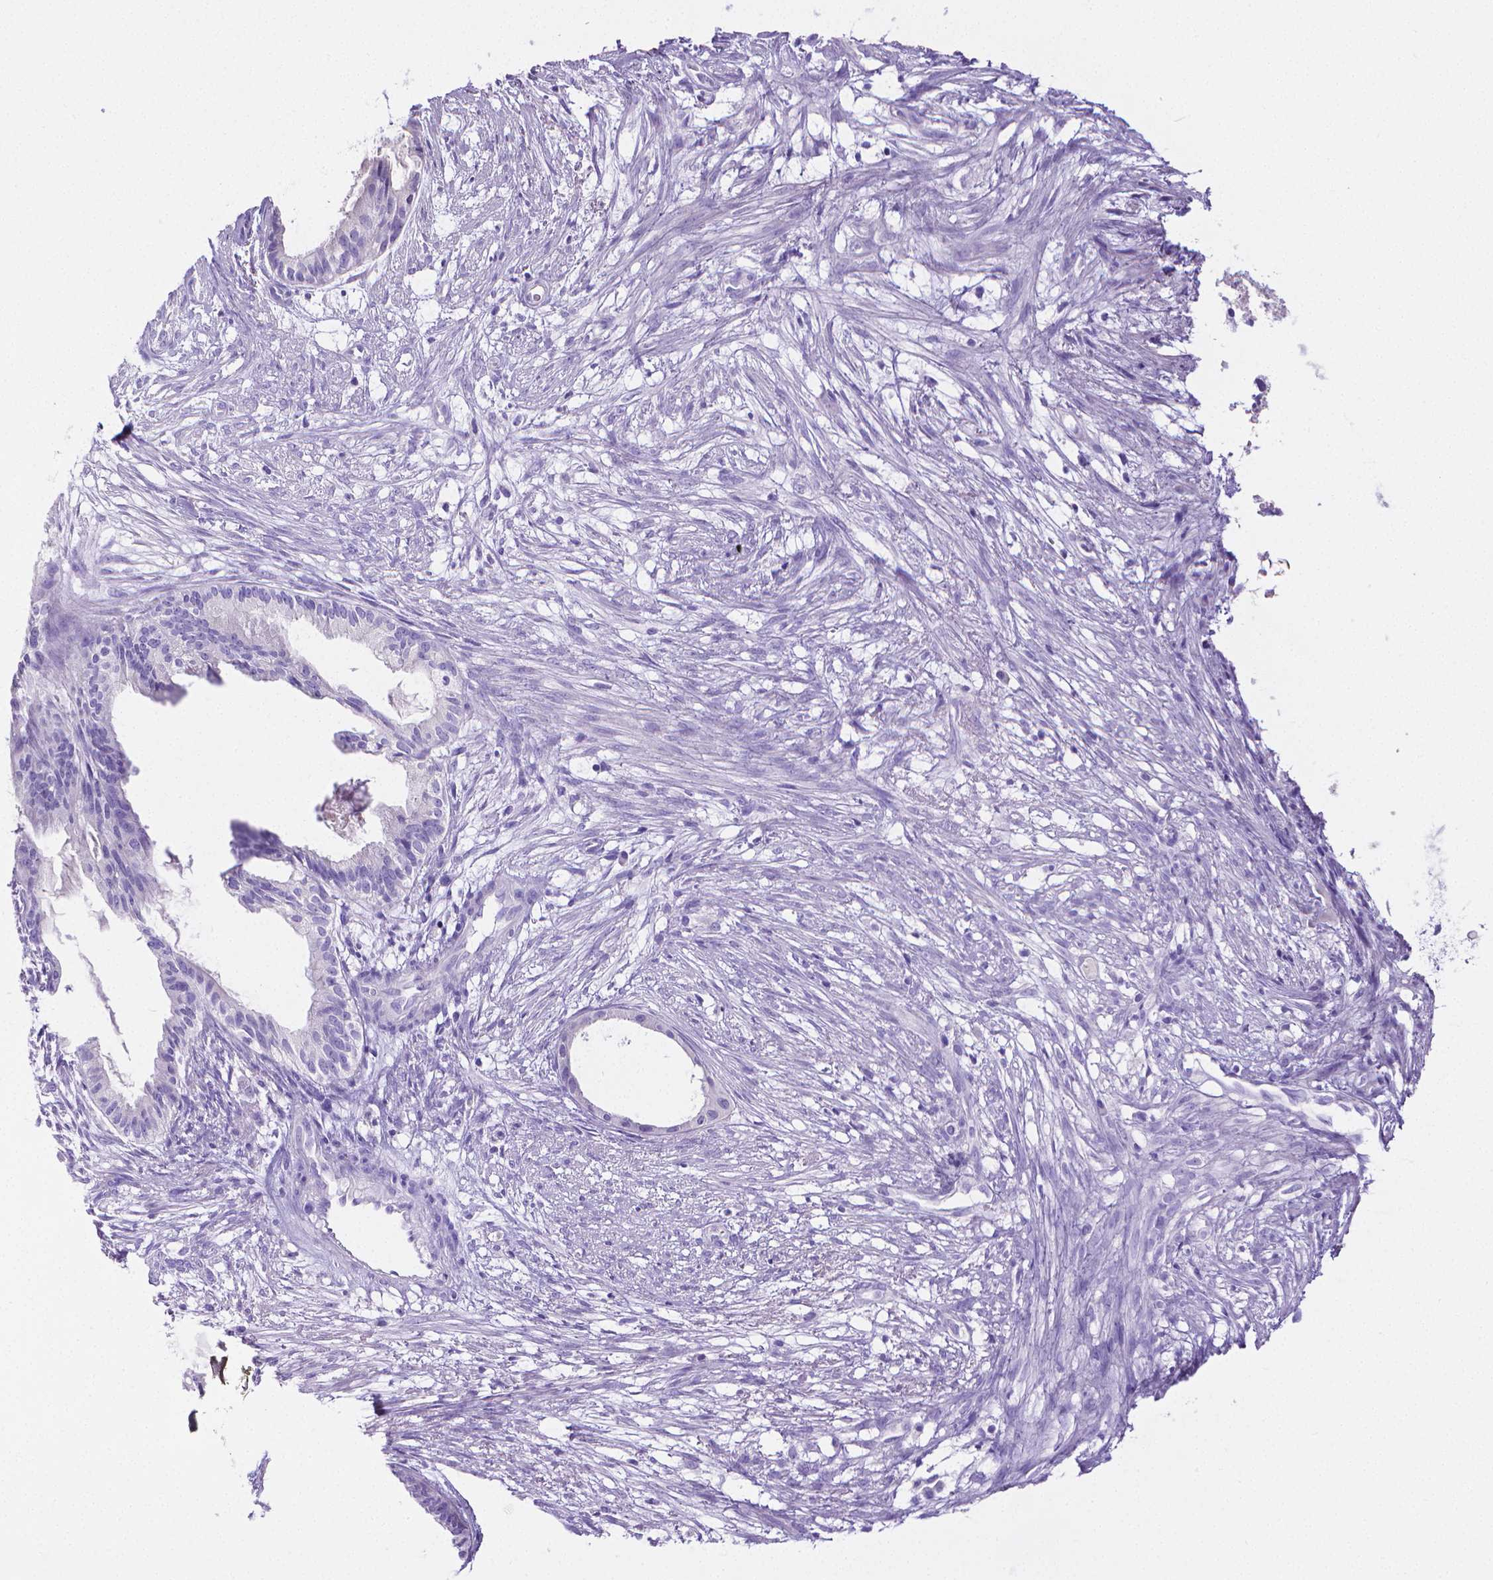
{"staining": {"intensity": "negative", "quantity": "none", "location": "none"}, "tissue": "endometrial cancer", "cell_type": "Tumor cells", "image_type": "cancer", "snomed": [{"axis": "morphology", "description": "Adenocarcinoma, NOS"}, {"axis": "topography", "description": "Endometrium"}], "caption": "Micrograph shows no significant protein staining in tumor cells of endometrial cancer.", "gene": "MMP9", "patient": {"sex": "female", "age": 86}}